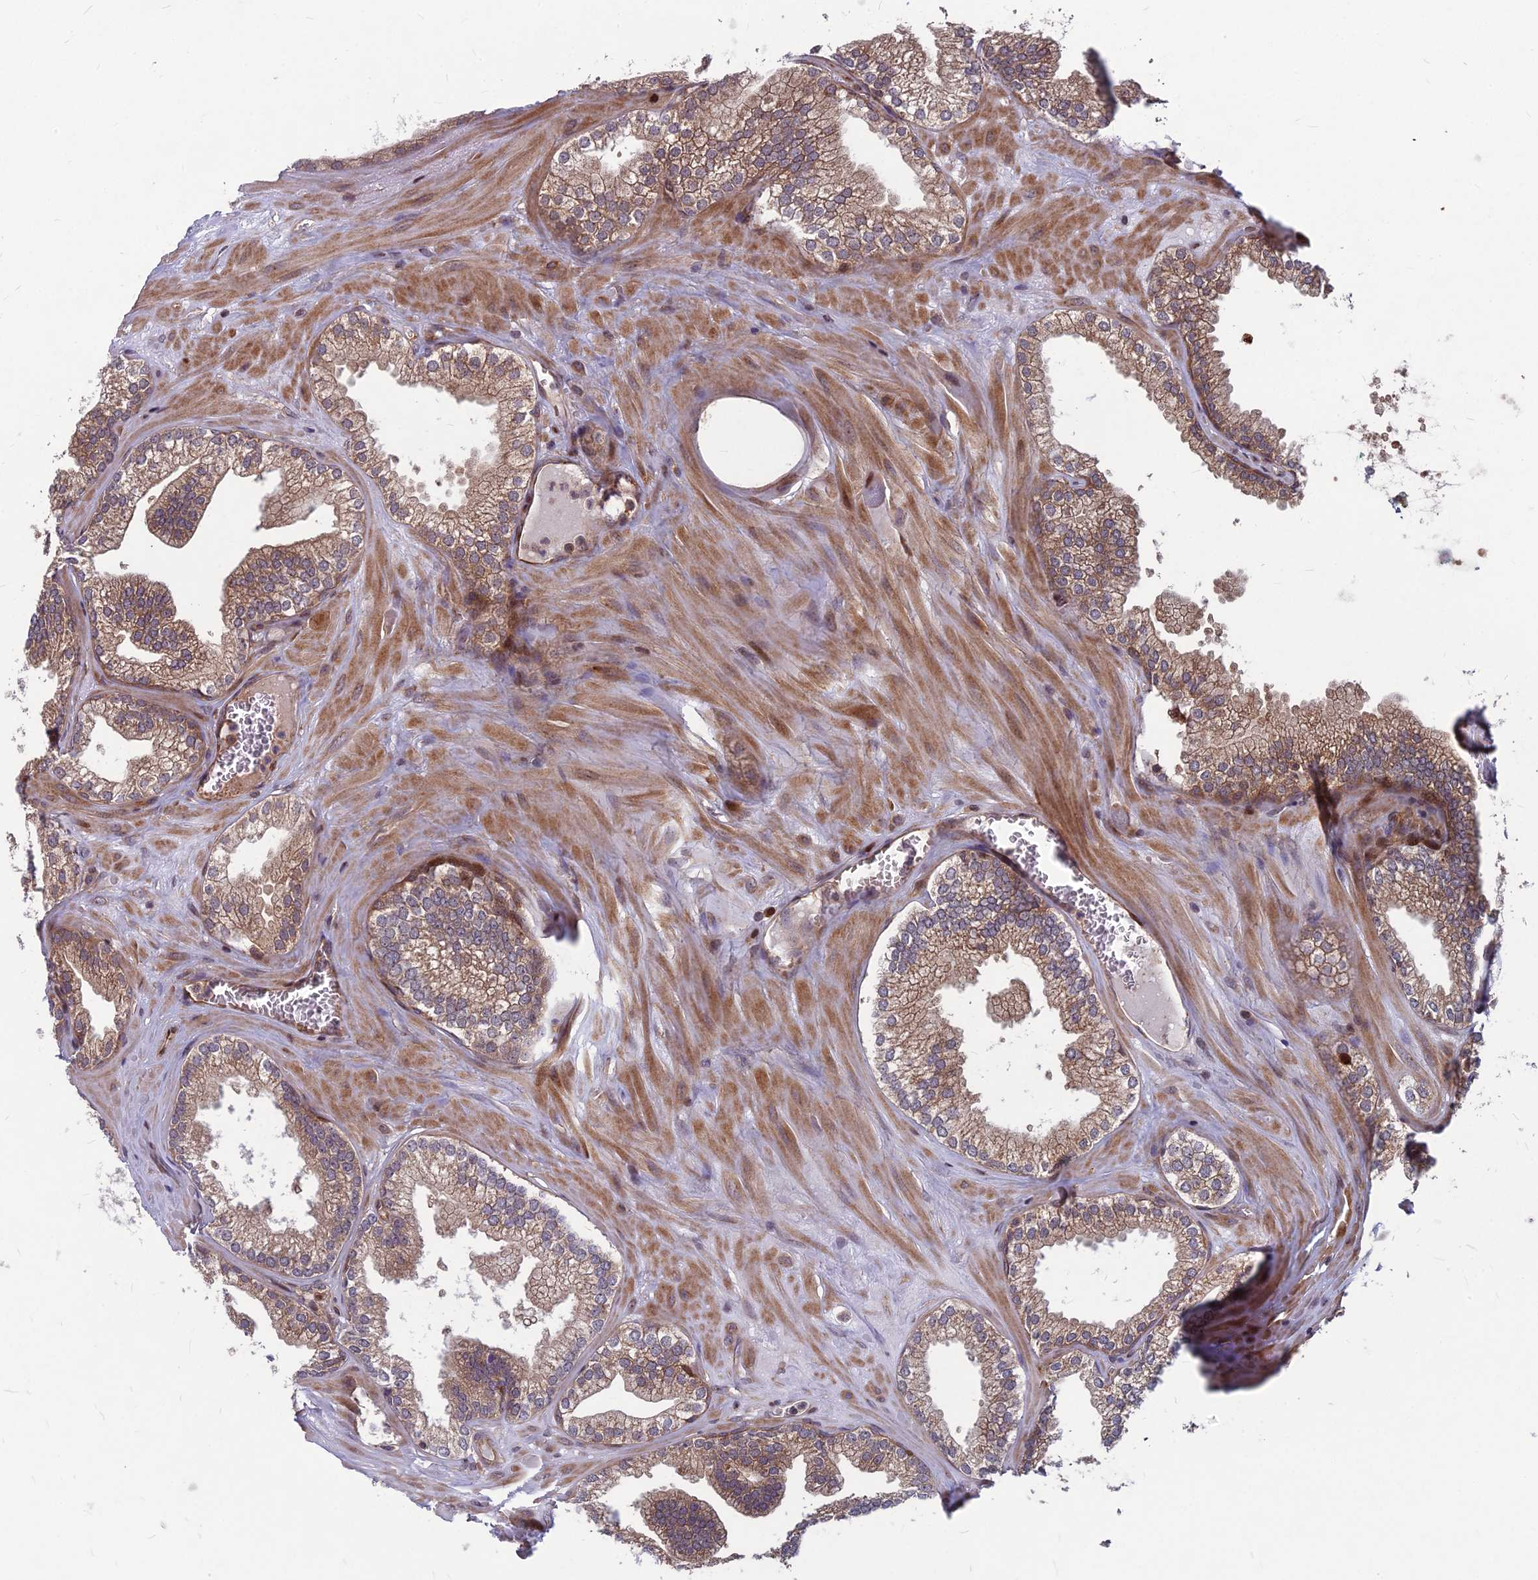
{"staining": {"intensity": "moderate", "quantity": ">75%", "location": "cytoplasmic/membranous"}, "tissue": "prostate cancer", "cell_type": "Tumor cells", "image_type": "cancer", "snomed": [{"axis": "morphology", "description": "Adenocarcinoma, Low grade"}, {"axis": "topography", "description": "Prostate"}], "caption": "A brown stain highlights moderate cytoplasmic/membranous staining of a protein in human adenocarcinoma (low-grade) (prostate) tumor cells.", "gene": "MFSD8", "patient": {"sex": "male", "age": 60}}